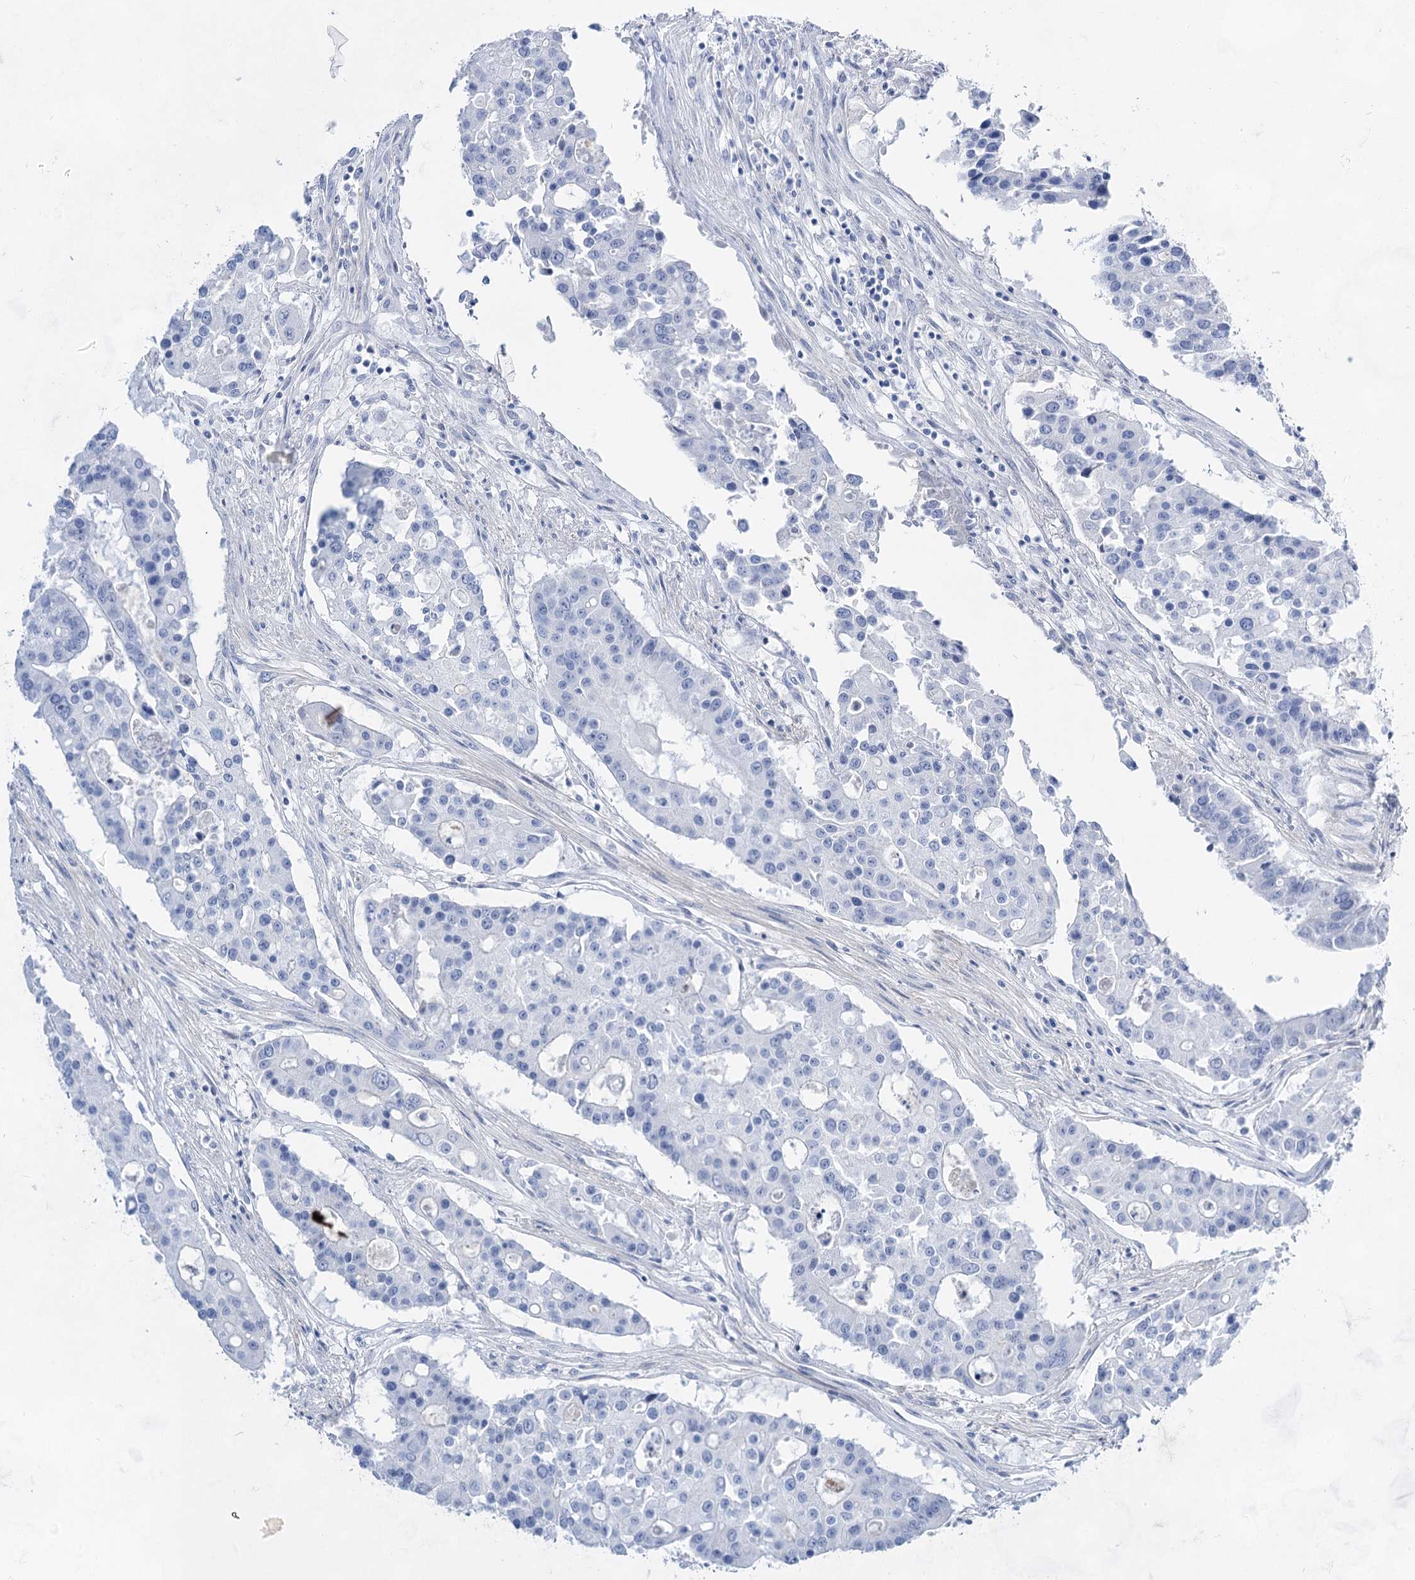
{"staining": {"intensity": "negative", "quantity": "none", "location": "none"}, "tissue": "colorectal cancer", "cell_type": "Tumor cells", "image_type": "cancer", "snomed": [{"axis": "morphology", "description": "Adenocarcinoma, NOS"}, {"axis": "topography", "description": "Colon"}], "caption": "Immunohistochemistry of human colorectal cancer exhibits no expression in tumor cells.", "gene": "ACRV1", "patient": {"sex": "male", "age": 77}}